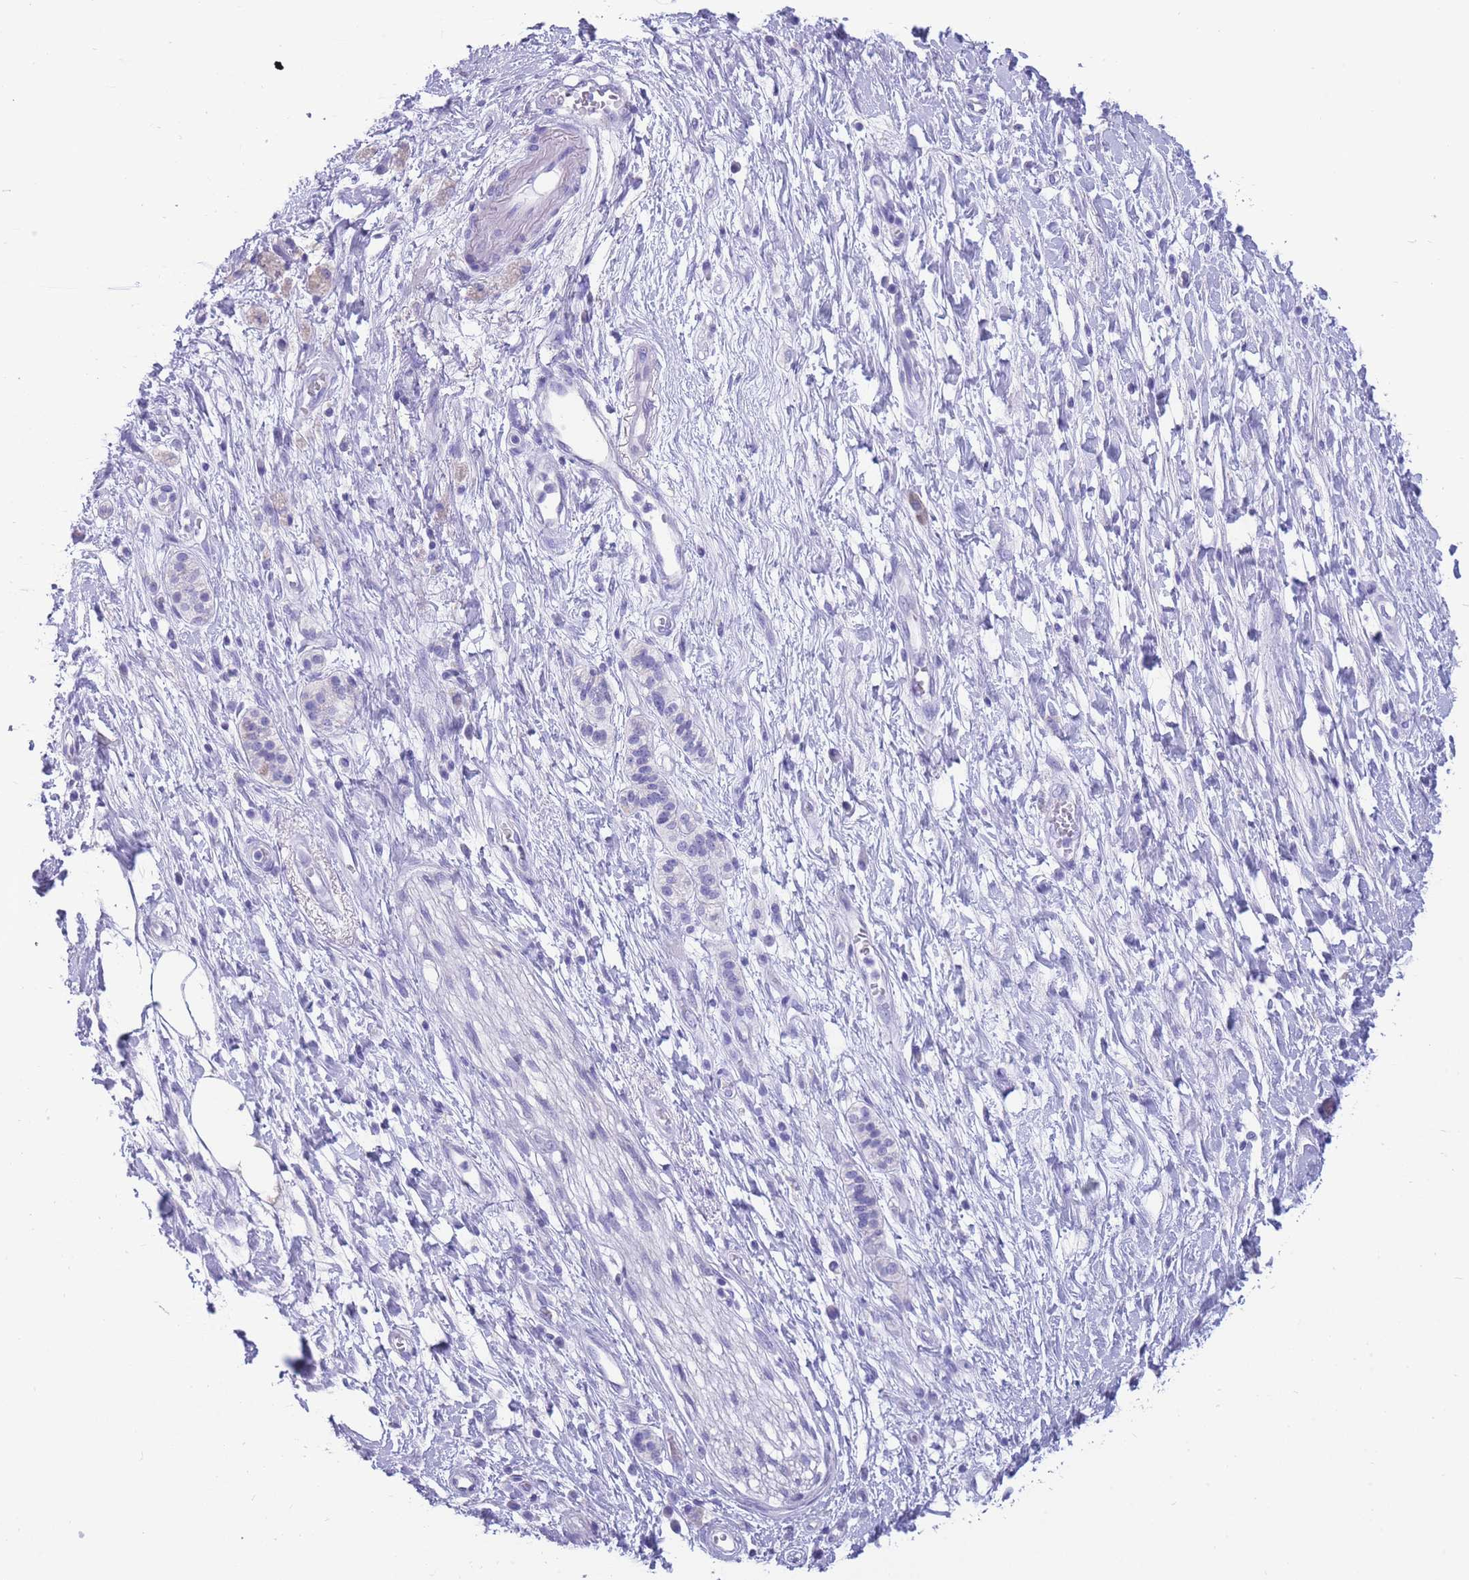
{"staining": {"intensity": "negative", "quantity": "none", "location": "none"}, "tissue": "pancreatic cancer", "cell_type": "Tumor cells", "image_type": "cancer", "snomed": [{"axis": "morphology", "description": "Adenocarcinoma, NOS"}, {"axis": "topography", "description": "Pancreas"}], "caption": "Micrograph shows no significant protein expression in tumor cells of pancreatic adenocarcinoma.", "gene": "INTS2", "patient": {"sex": "male", "age": 68}}